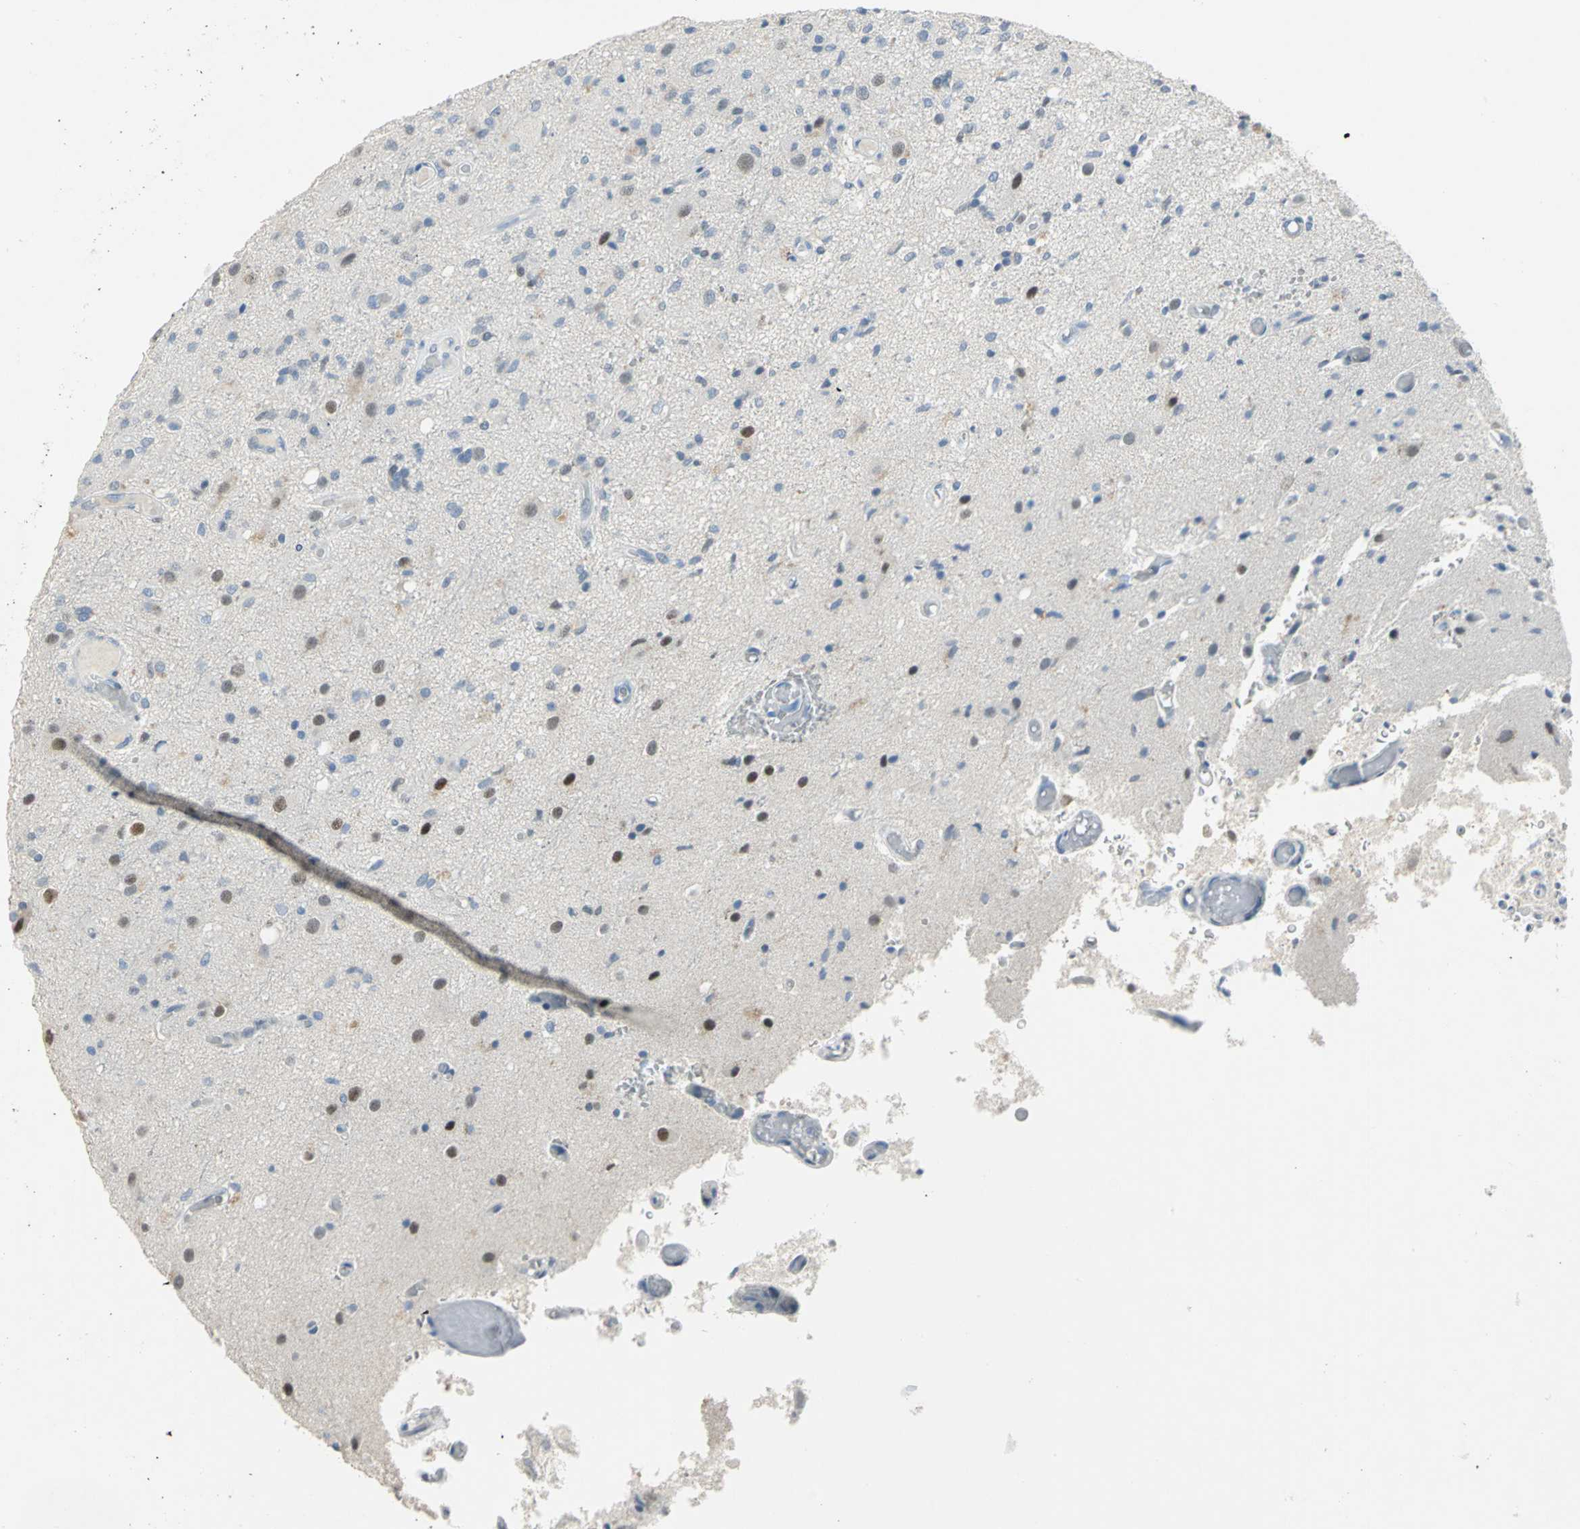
{"staining": {"intensity": "moderate", "quantity": "<25%", "location": "nuclear"}, "tissue": "glioma", "cell_type": "Tumor cells", "image_type": "cancer", "snomed": [{"axis": "morphology", "description": "Normal tissue, NOS"}, {"axis": "morphology", "description": "Glioma, malignant, High grade"}, {"axis": "topography", "description": "Cerebral cortex"}], "caption": "Immunohistochemical staining of malignant high-grade glioma displays moderate nuclear protein staining in approximately <25% of tumor cells.", "gene": "NAB2", "patient": {"sex": "male", "age": 77}}